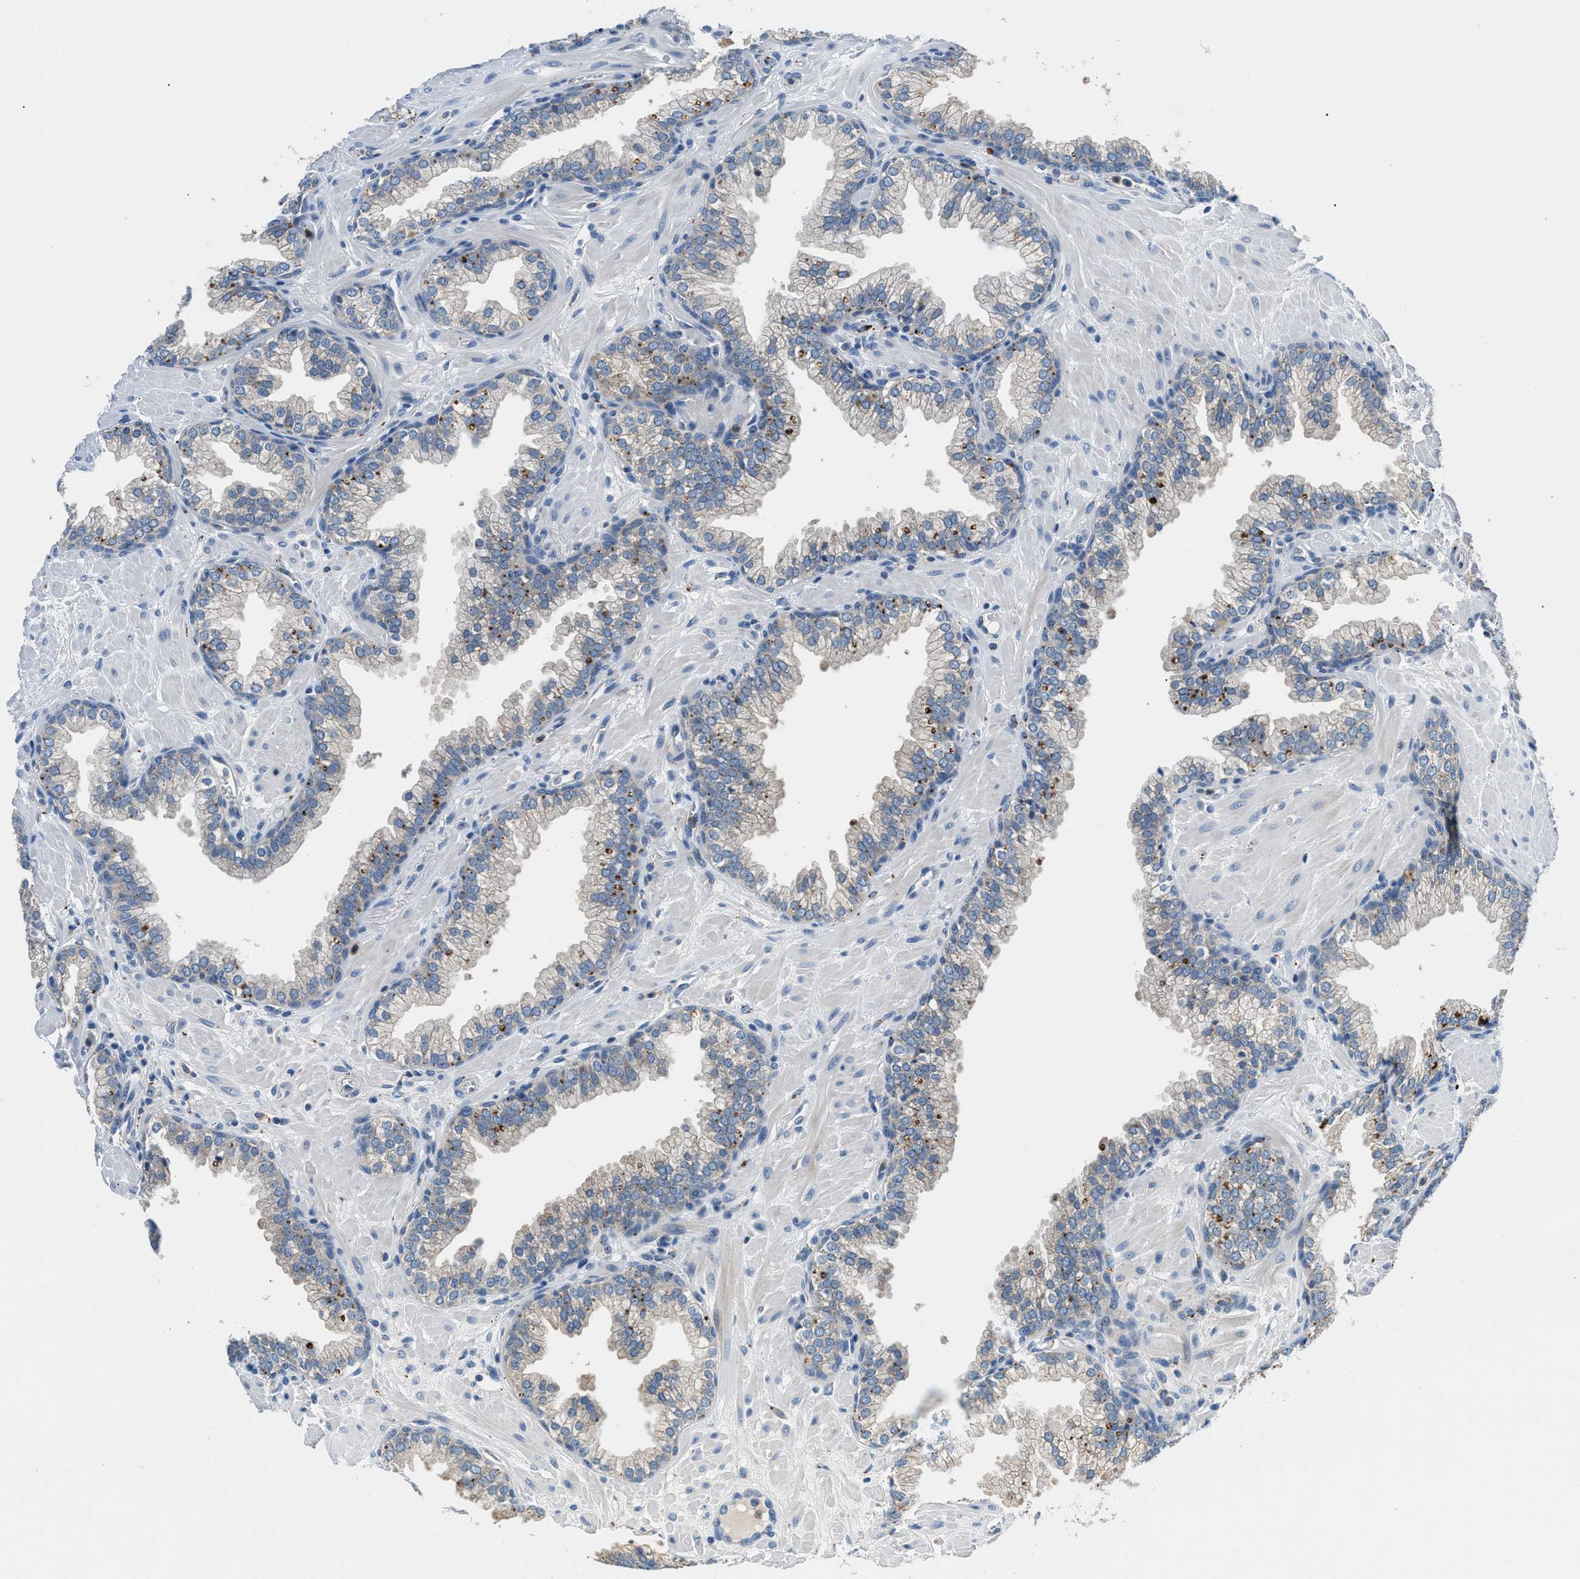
{"staining": {"intensity": "strong", "quantity": "<25%", "location": "cytoplasmic/membranous"}, "tissue": "prostate", "cell_type": "Glandular cells", "image_type": "normal", "snomed": [{"axis": "morphology", "description": "Normal tissue, NOS"}, {"axis": "morphology", "description": "Urothelial carcinoma, Low grade"}, {"axis": "topography", "description": "Urinary bladder"}, {"axis": "topography", "description": "Prostate"}], "caption": "Strong cytoplasmic/membranous protein positivity is identified in approximately <25% of glandular cells in prostate. Using DAB (brown) and hematoxylin (blue) stains, captured at high magnification using brightfield microscopy.", "gene": "ADGRE3", "patient": {"sex": "male", "age": 60}}